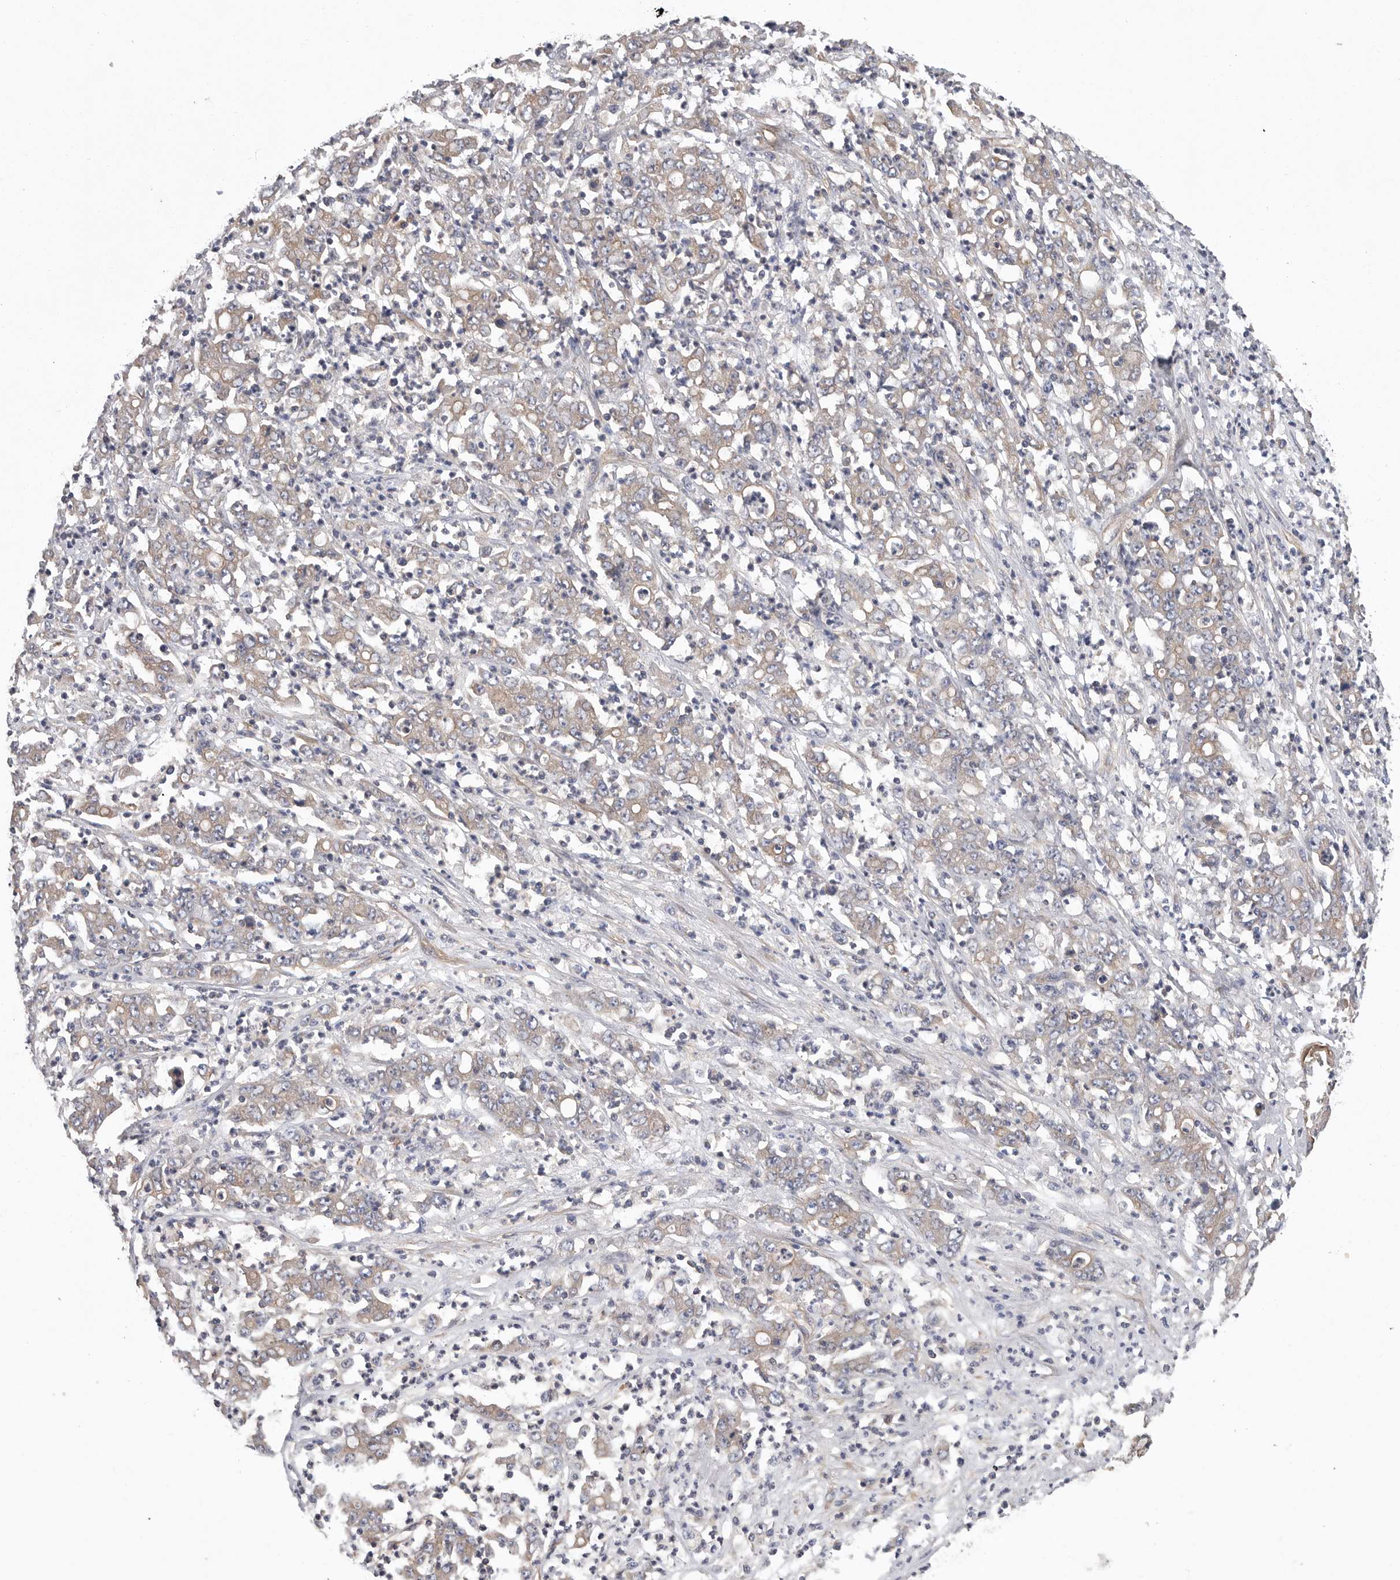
{"staining": {"intensity": "negative", "quantity": "none", "location": "none"}, "tissue": "stomach cancer", "cell_type": "Tumor cells", "image_type": "cancer", "snomed": [{"axis": "morphology", "description": "Adenocarcinoma, NOS"}, {"axis": "topography", "description": "Stomach, lower"}], "caption": "This is a histopathology image of immunohistochemistry staining of stomach cancer (adenocarcinoma), which shows no staining in tumor cells.", "gene": "OXR1", "patient": {"sex": "female", "age": 71}}